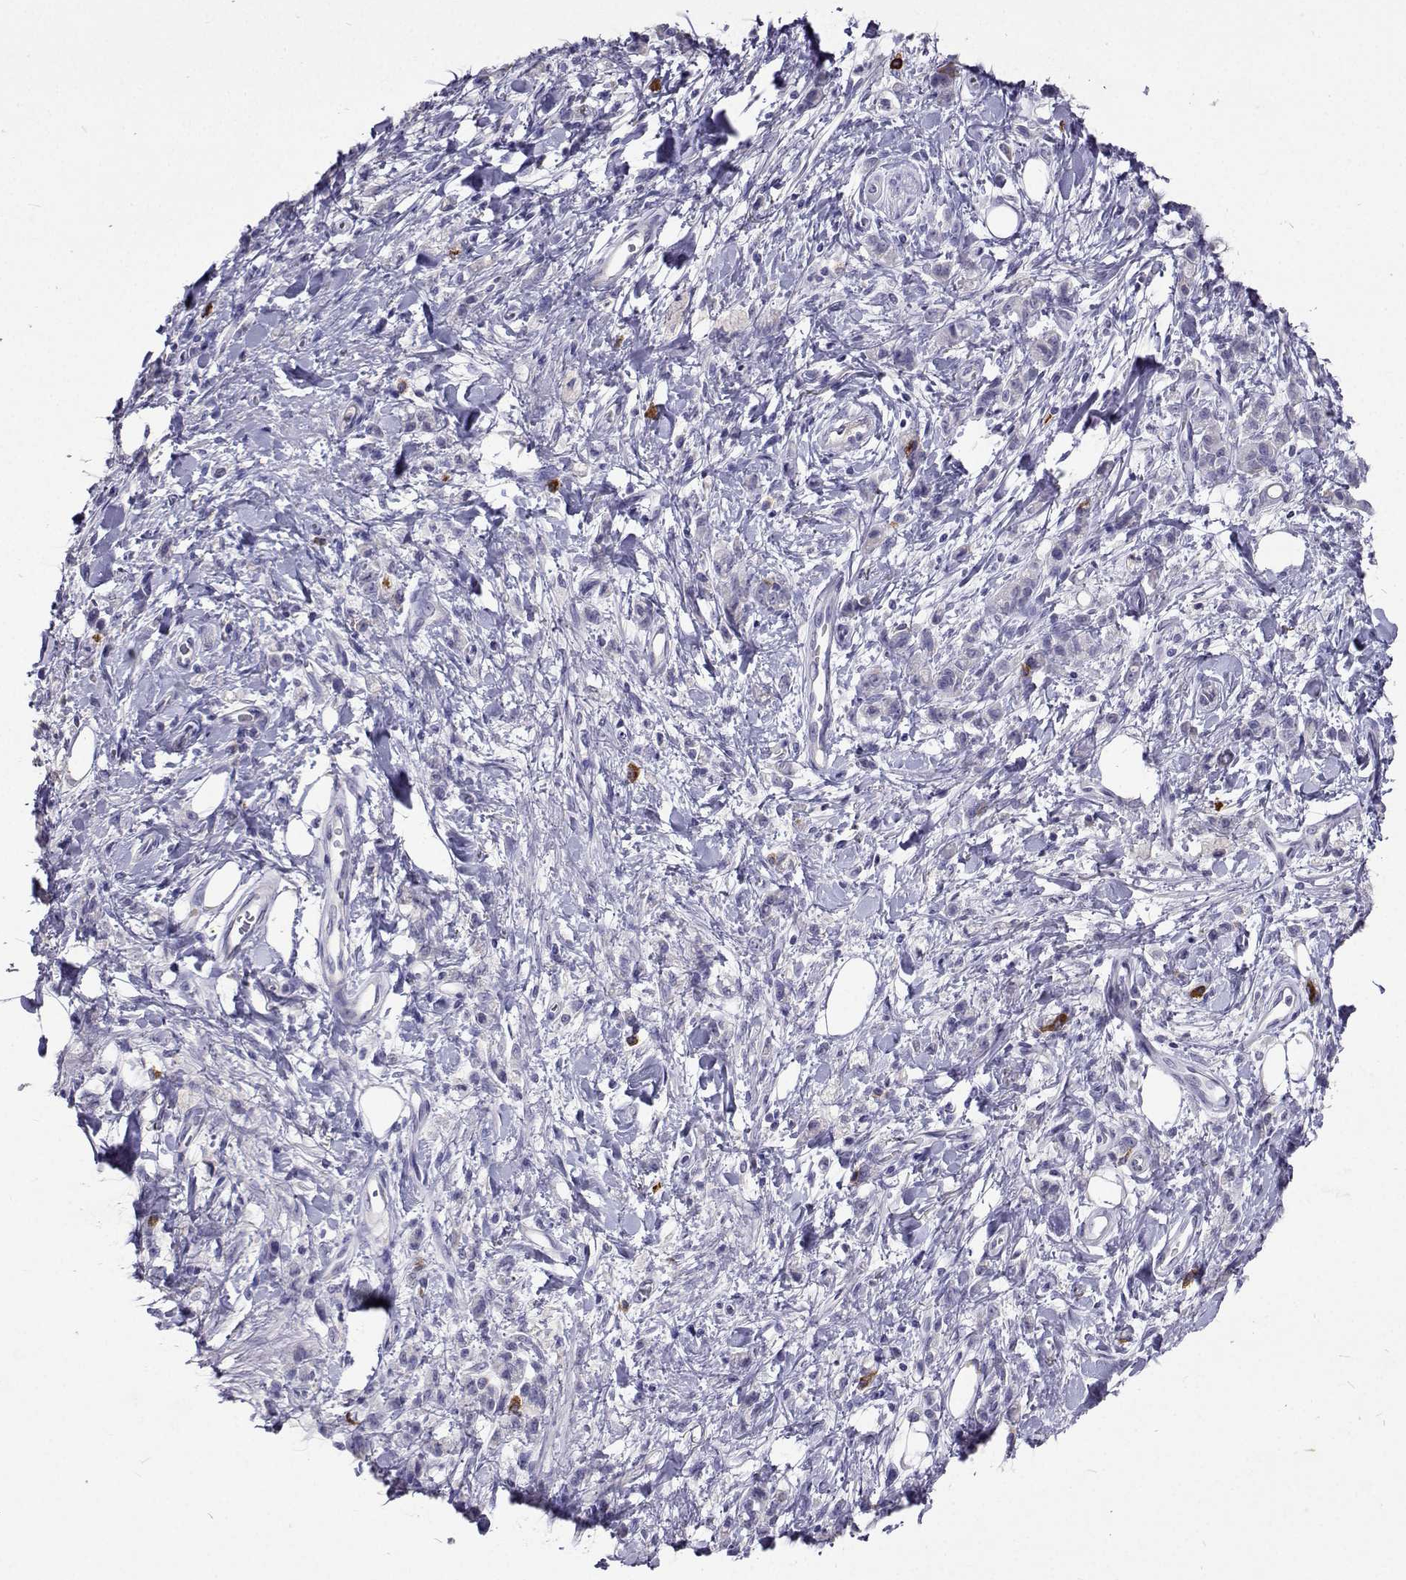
{"staining": {"intensity": "negative", "quantity": "none", "location": "none"}, "tissue": "stomach cancer", "cell_type": "Tumor cells", "image_type": "cancer", "snomed": [{"axis": "morphology", "description": "Adenocarcinoma, NOS"}, {"axis": "topography", "description": "Stomach"}], "caption": "Stomach adenocarcinoma stained for a protein using IHC shows no positivity tumor cells.", "gene": "CFAP44", "patient": {"sex": "male", "age": 77}}